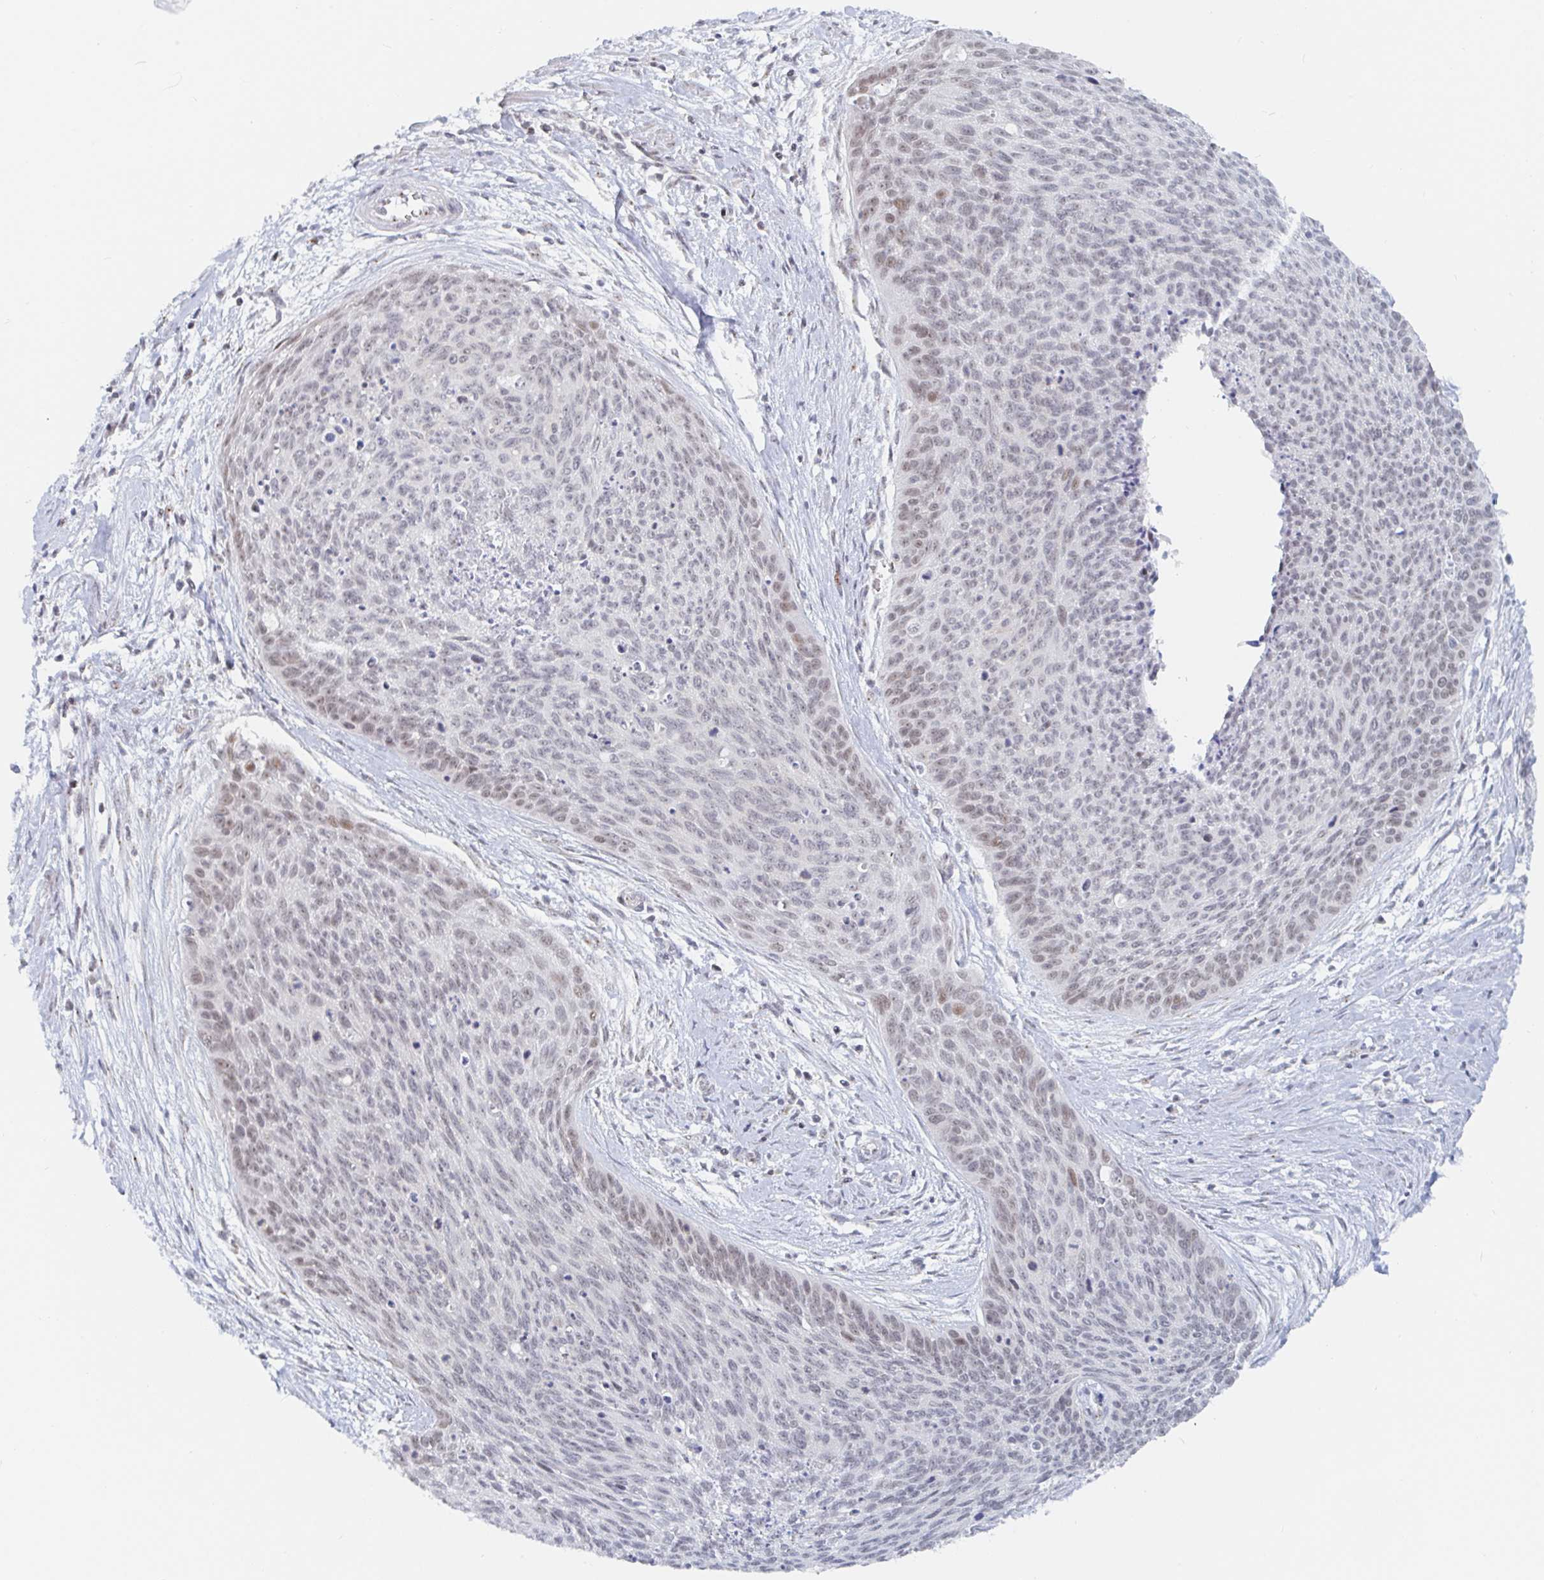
{"staining": {"intensity": "weak", "quantity": "25%-75%", "location": "nuclear"}, "tissue": "cervical cancer", "cell_type": "Tumor cells", "image_type": "cancer", "snomed": [{"axis": "morphology", "description": "Squamous cell carcinoma, NOS"}, {"axis": "topography", "description": "Cervix"}], "caption": "A high-resolution photomicrograph shows immunohistochemistry staining of cervical squamous cell carcinoma, which reveals weak nuclear positivity in about 25%-75% of tumor cells. (IHC, brightfield microscopy, high magnification).", "gene": "CHD2", "patient": {"sex": "female", "age": 55}}